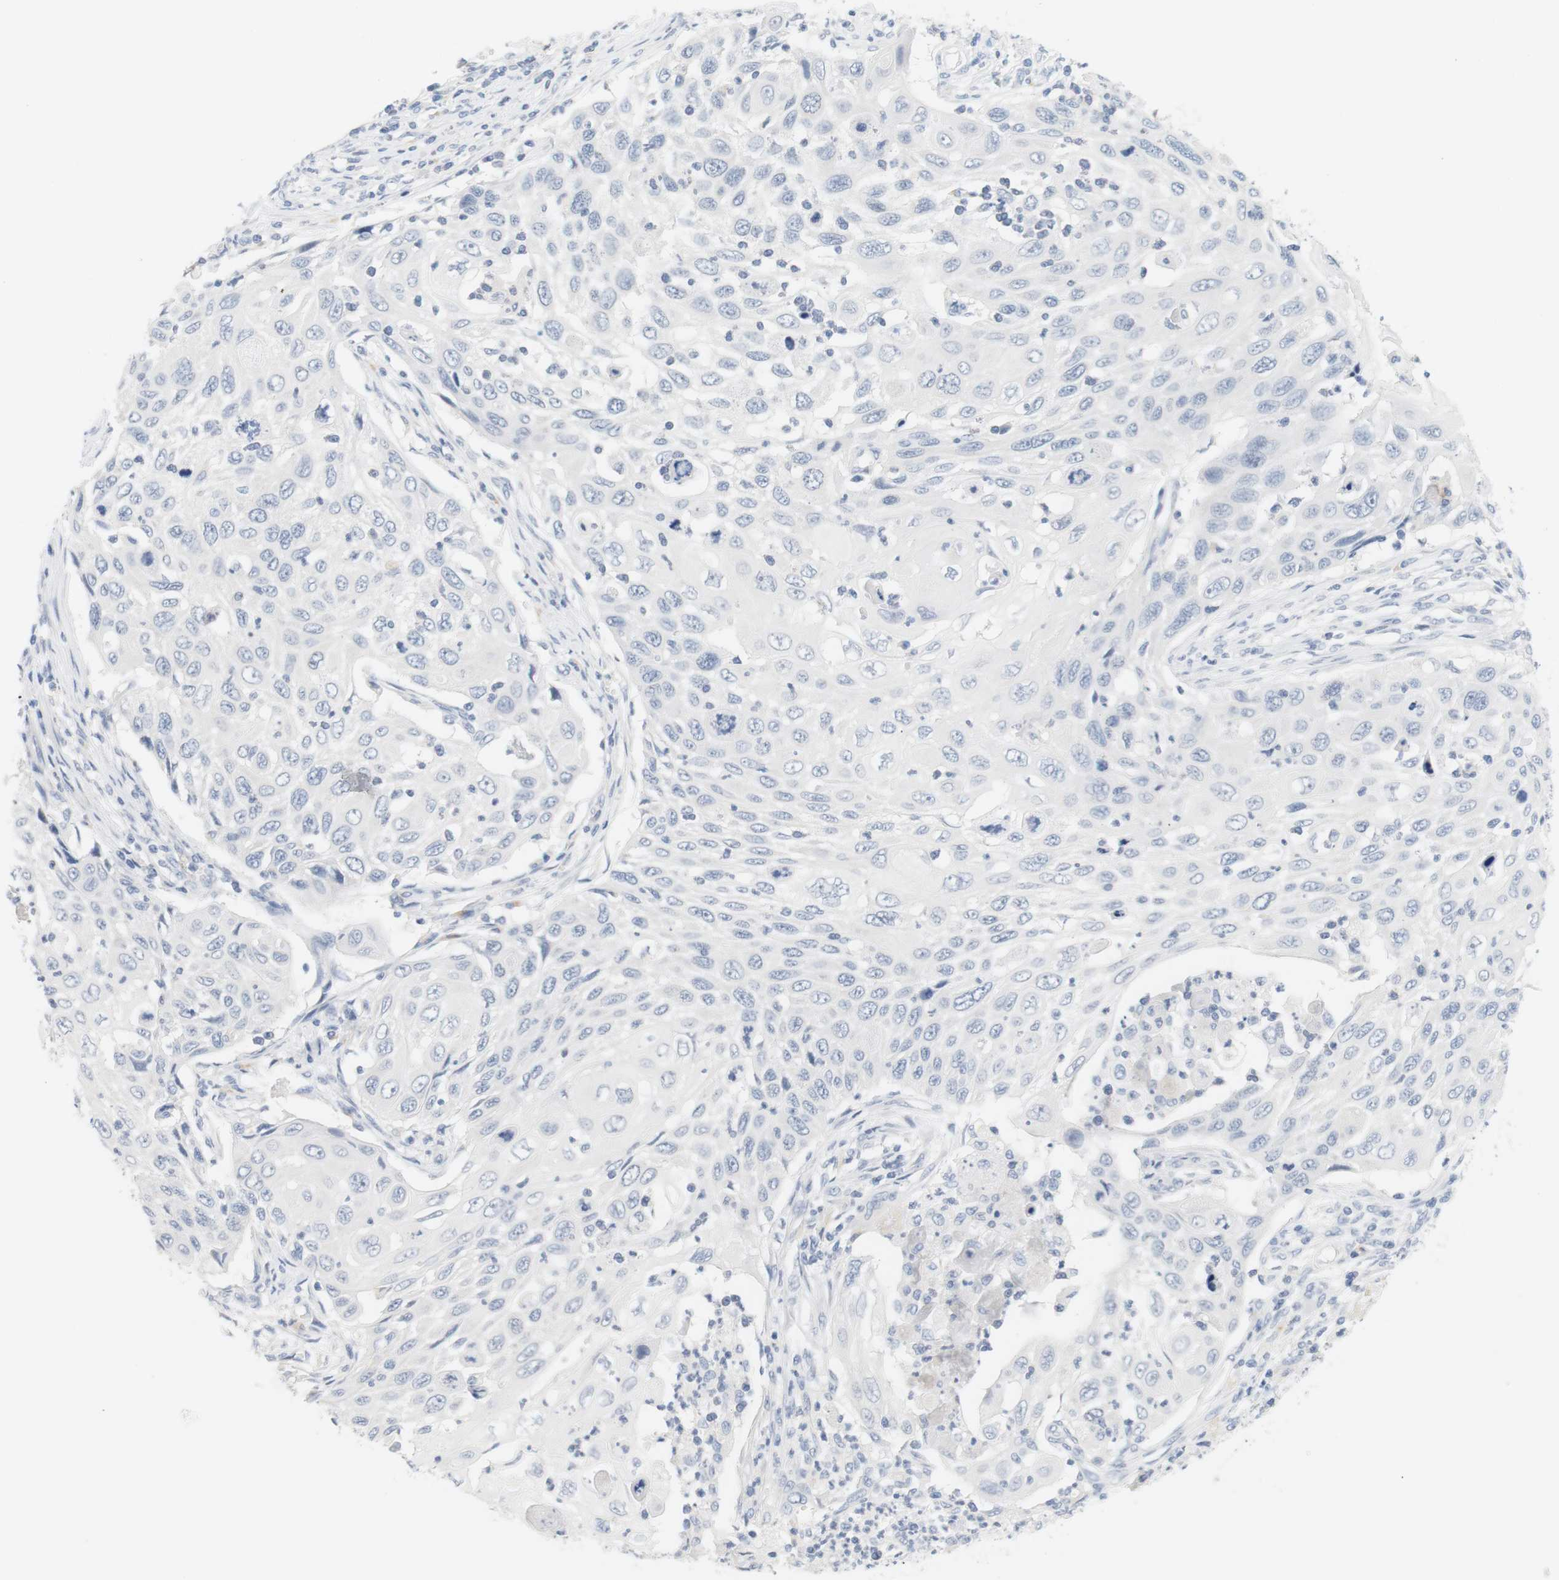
{"staining": {"intensity": "negative", "quantity": "none", "location": "none"}, "tissue": "cervical cancer", "cell_type": "Tumor cells", "image_type": "cancer", "snomed": [{"axis": "morphology", "description": "Squamous cell carcinoma, NOS"}, {"axis": "topography", "description": "Cervix"}], "caption": "Immunohistochemistry of cervical cancer (squamous cell carcinoma) shows no positivity in tumor cells. (DAB (3,3'-diaminobenzidine) IHC visualized using brightfield microscopy, high magnification).", "gene": "OPRM1", "patient": {"sex": "female", "age": 70}}